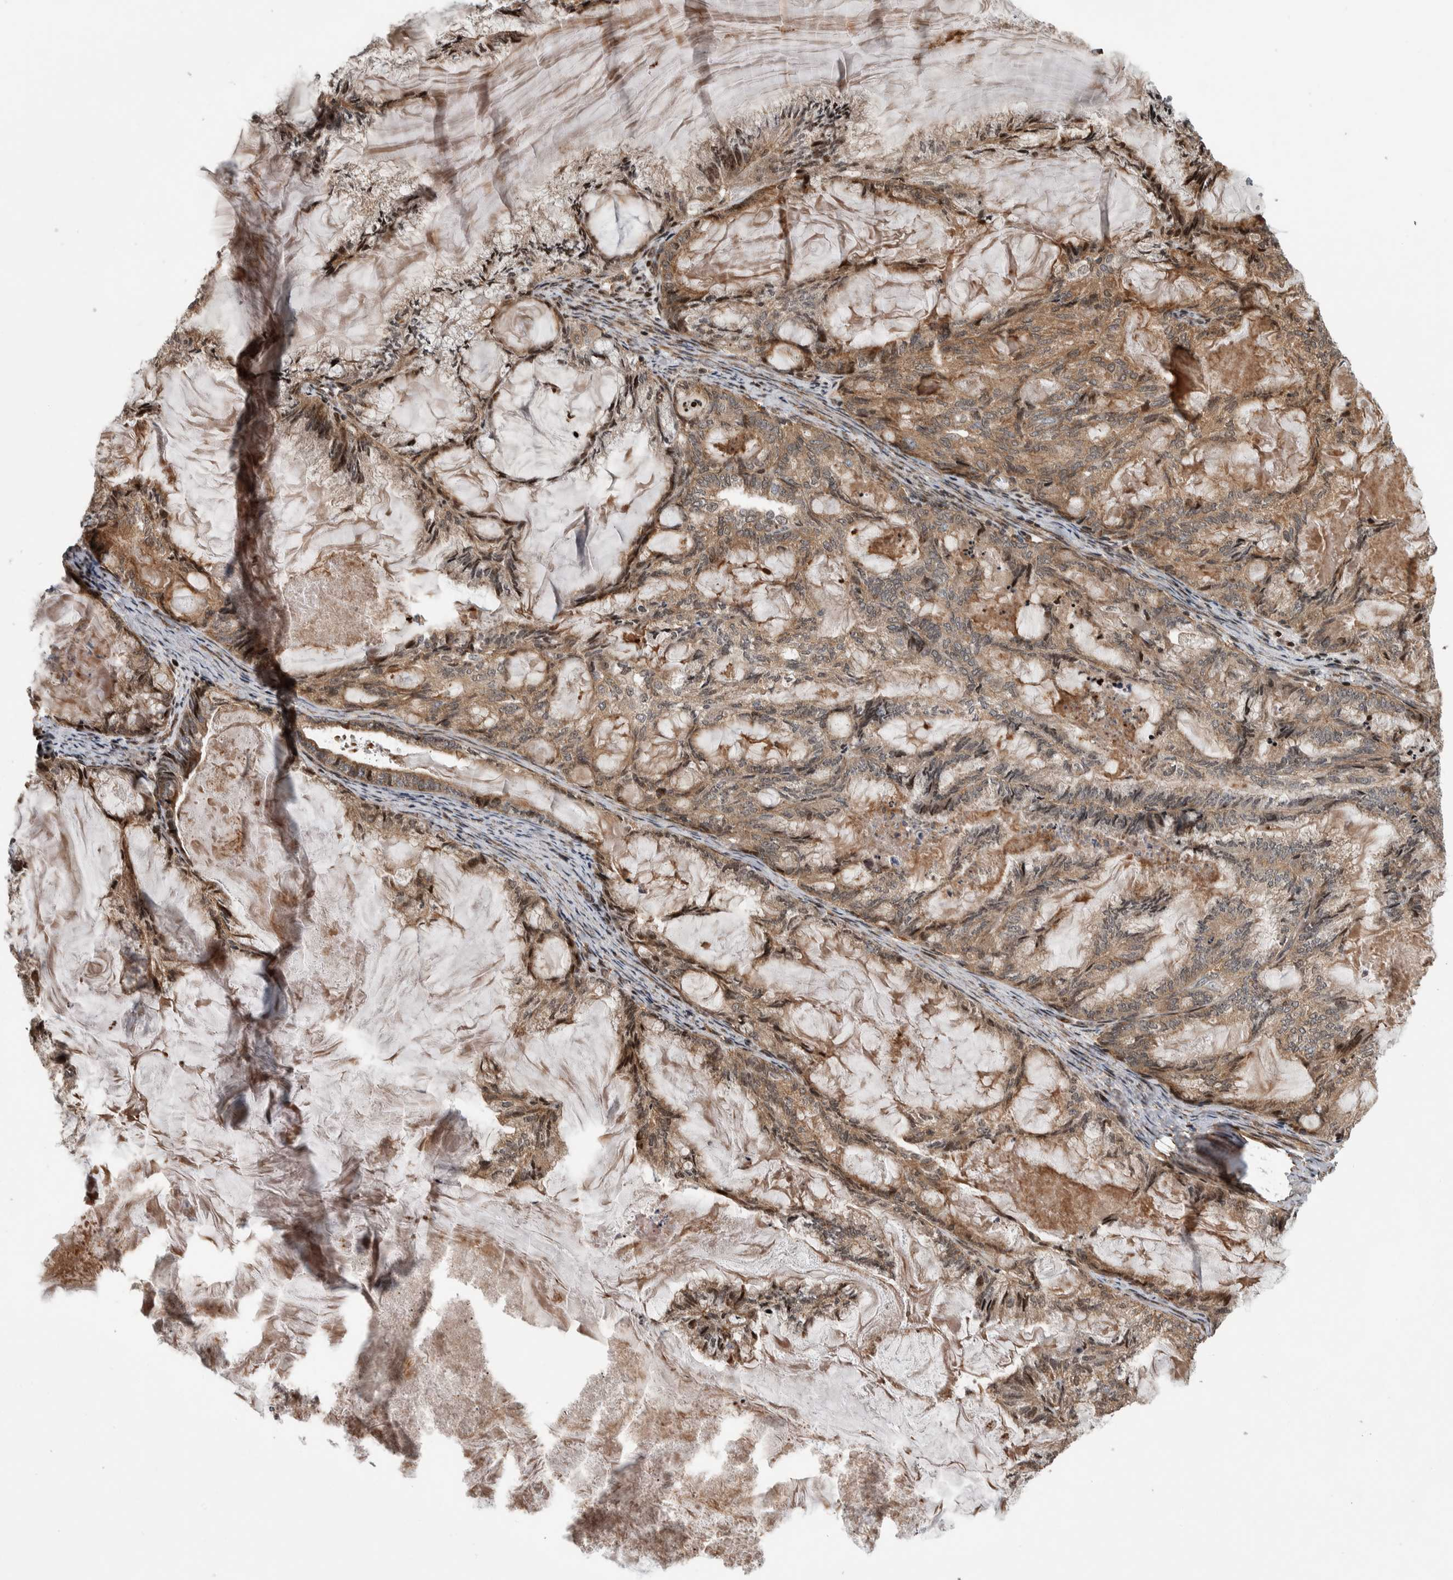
{"staining": {"intensity": "moderate", "quantity": ">75%", "location": "cytoplasmic/membranous"}, "tissue": "endometrial cancer", "cell_type": "Tumor cells", "image_type": "cancer", "snomed": [{"axis": "morphology", "description": "Adenocarcinoma, NOS"}, {"axis": "topography", "description": "Endometrium"}], "caption": "Human endometrial cancer stained with a protein marker demonstrates moderate staining in tumor cells.", "gene": "ARFGEF1", "patient": {"sex": "female", "age": 86}}